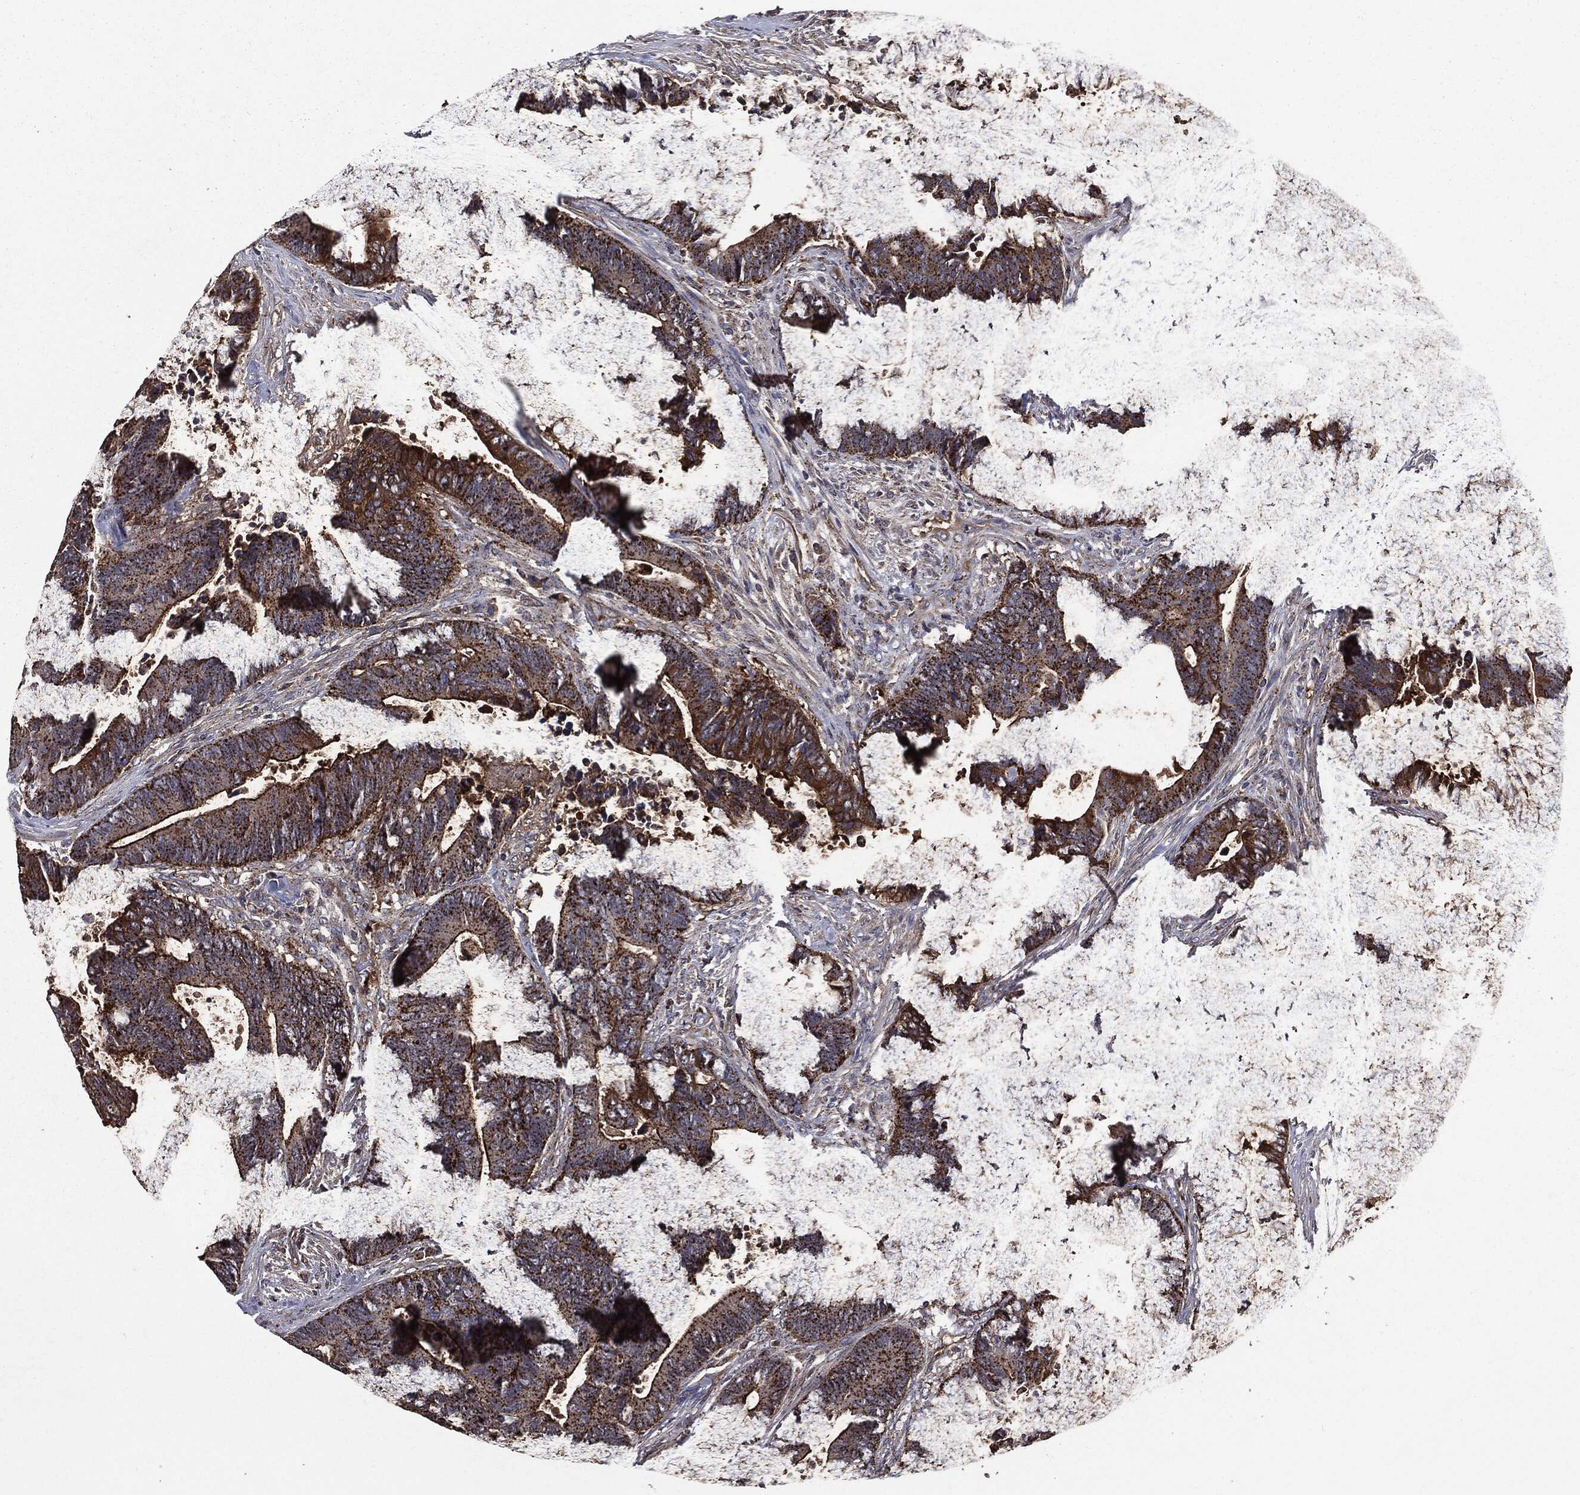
{"staining": {"intensity": "strong", "quantity": ">75%", "location": "cytoplasmic/membranous"}, "tissue": "colorectal cancer", "cell_type": "Tumor cells", "image_type": "cancer", "snomed": [{"axis": "morphology", "description": "Adenocarcinoma, NOS"}, {"axis": "topography", "description": "Colon"}], "caption": "Strong cytoplasmic/membranous protein expression is present in about >75% of tumor cells in colorectal cancer.", "gene": "PDCD6IP", "patient": {"sex": "male", "age": 75}}